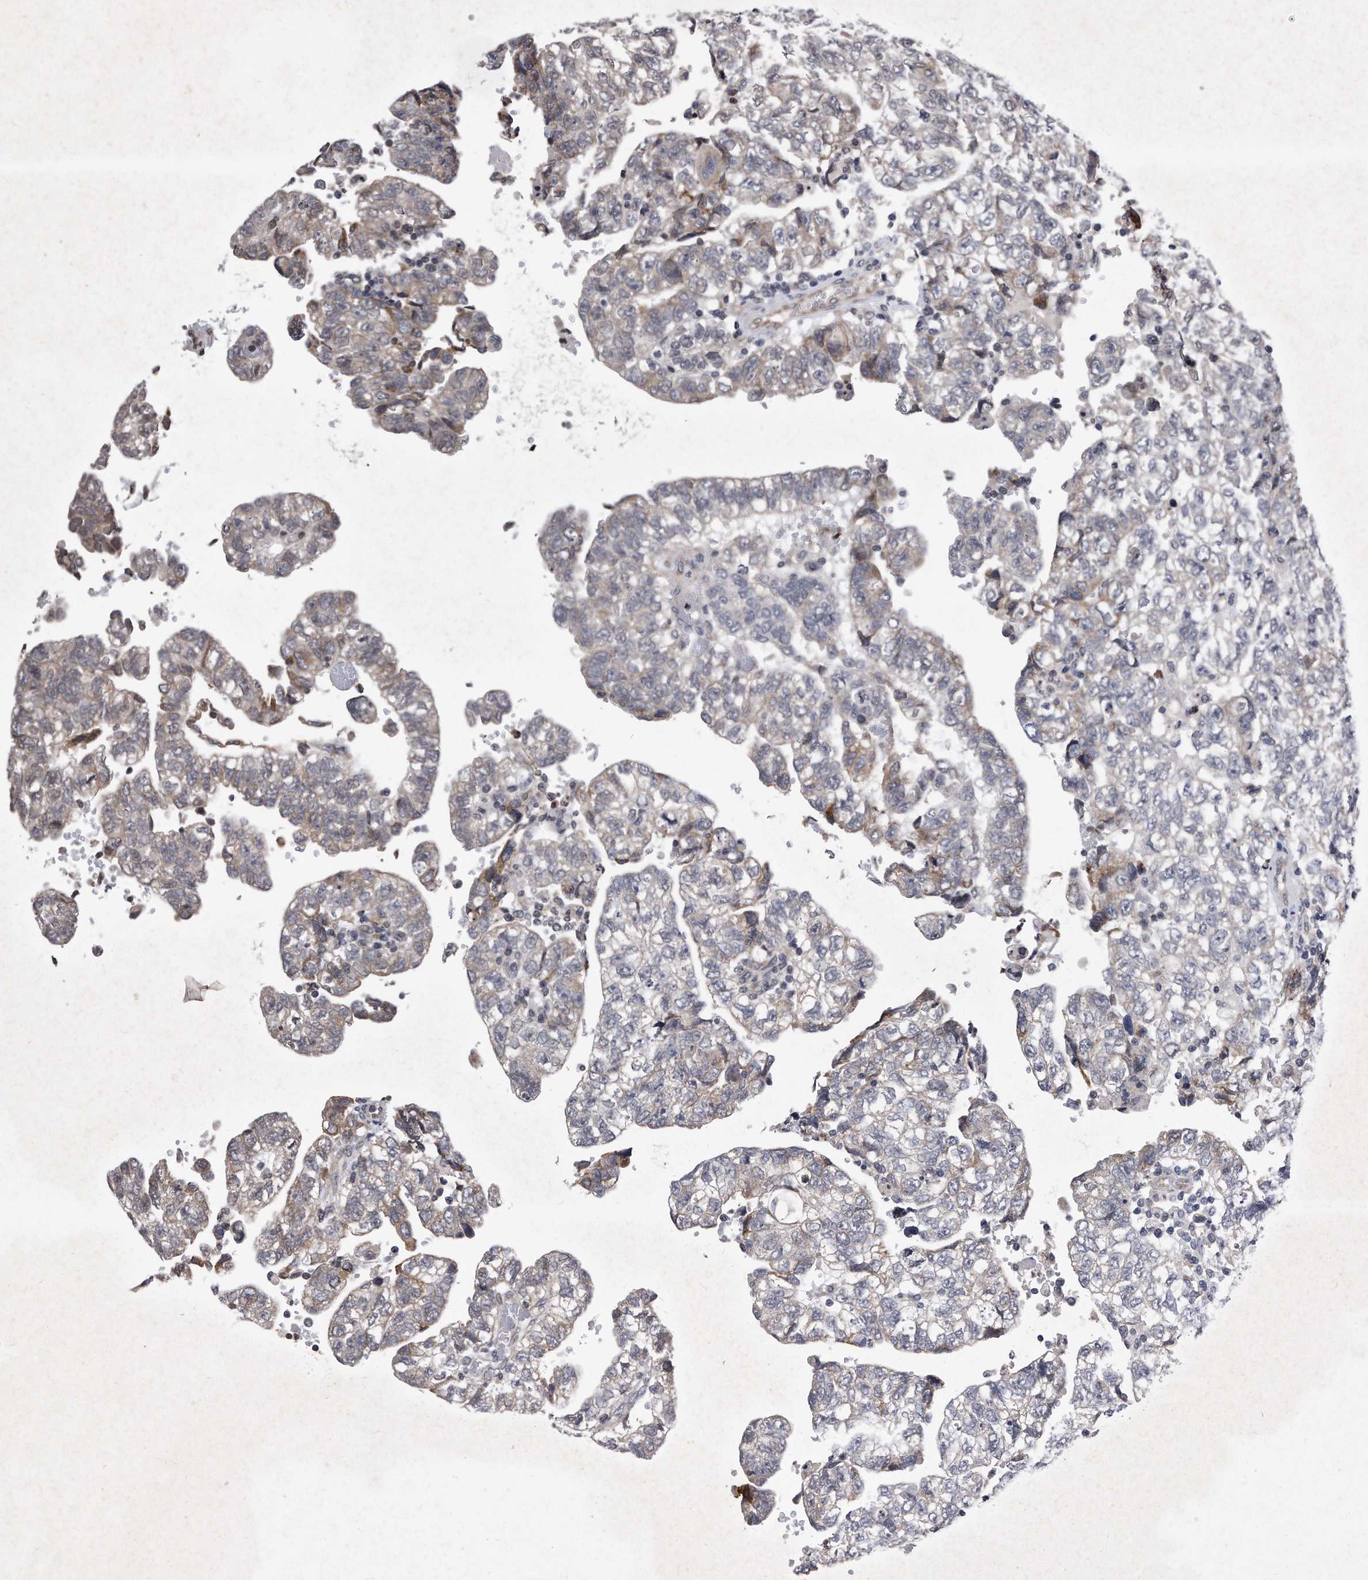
{"staining": {"intensity": "weak", "quantity": "25%-75%", "location": "cytoplasmic/membranous"}, "tissue": "testis cancer", "cell_type": "Tumor cells", "image_type": "cancer", "snomed": [{"axis": "morphology", "description": "Carcinoma, Embryonal, NOS"}, {"axis": "topography", "description": "Testis"}], "caption": "A high-resolution image shows immunohistochemistry (IHC) staining of testis embryonal carcinoma, which shows weak cytoplasmic/membranous staining in approximately 25%-75% of tumor cells.", "gene": "DAB1", "patient": {"sex": "male", "age": 36}}